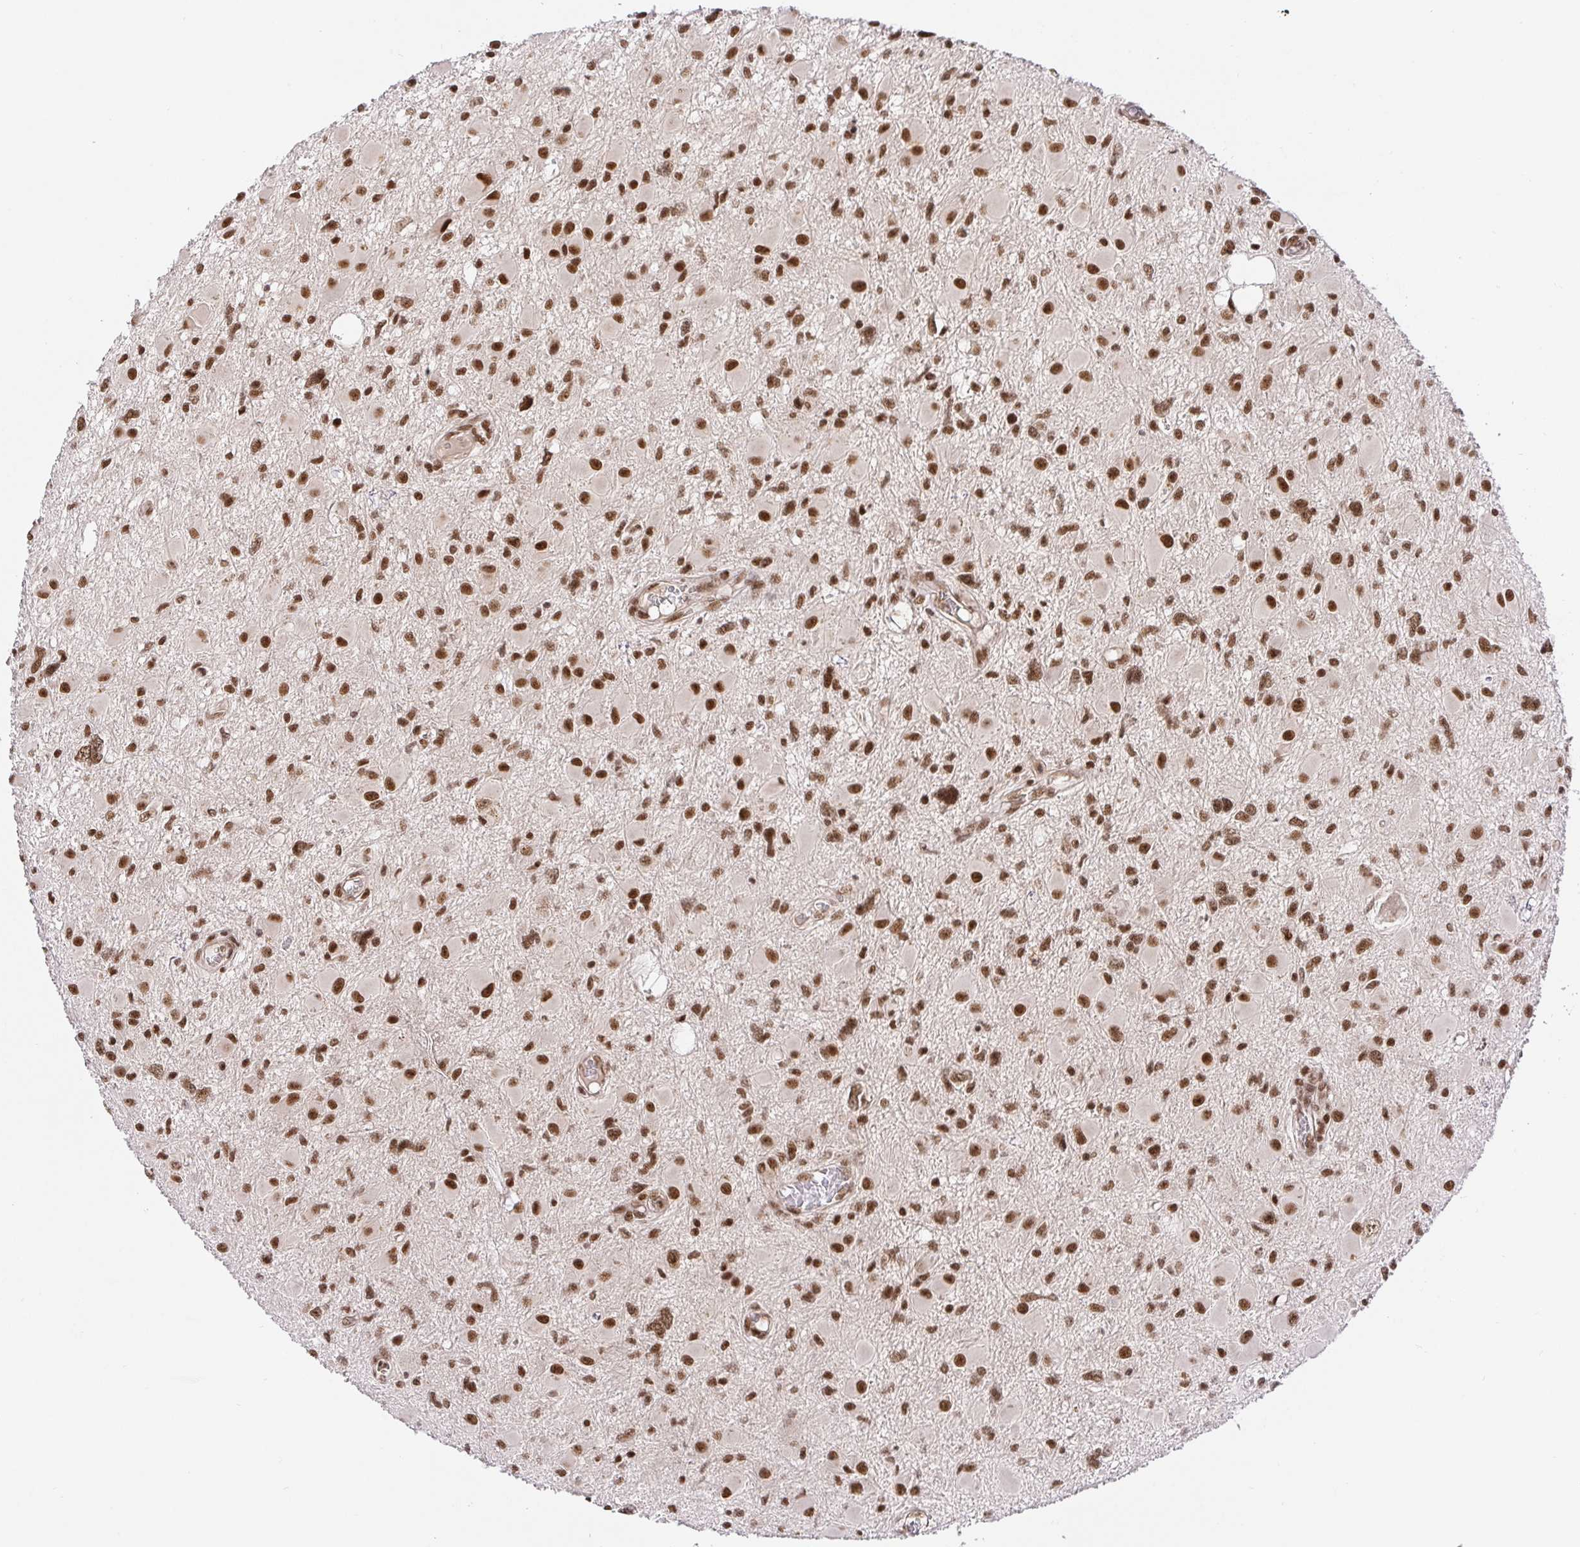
{"staining": {"intensity": "moderate", "quantity": ">75%", "location": "nuclear"}, "tissue": "glioma", "cell_type": "Tumor cells", "image_type": "cancer", "snomed": [{"axis": "morphology", "description": "Glioma, malignant, High grade"}, {"axis": "topography", "description": "Brain"}], "caption": "Immunohistochemical staining of high-grade glioma (malignant) exhibits medium levels of moderate nuclear protein staining in approximately >75% of tumor cells.", "gene": "USF1", "patient": {"sex": "male", "age": 54}}